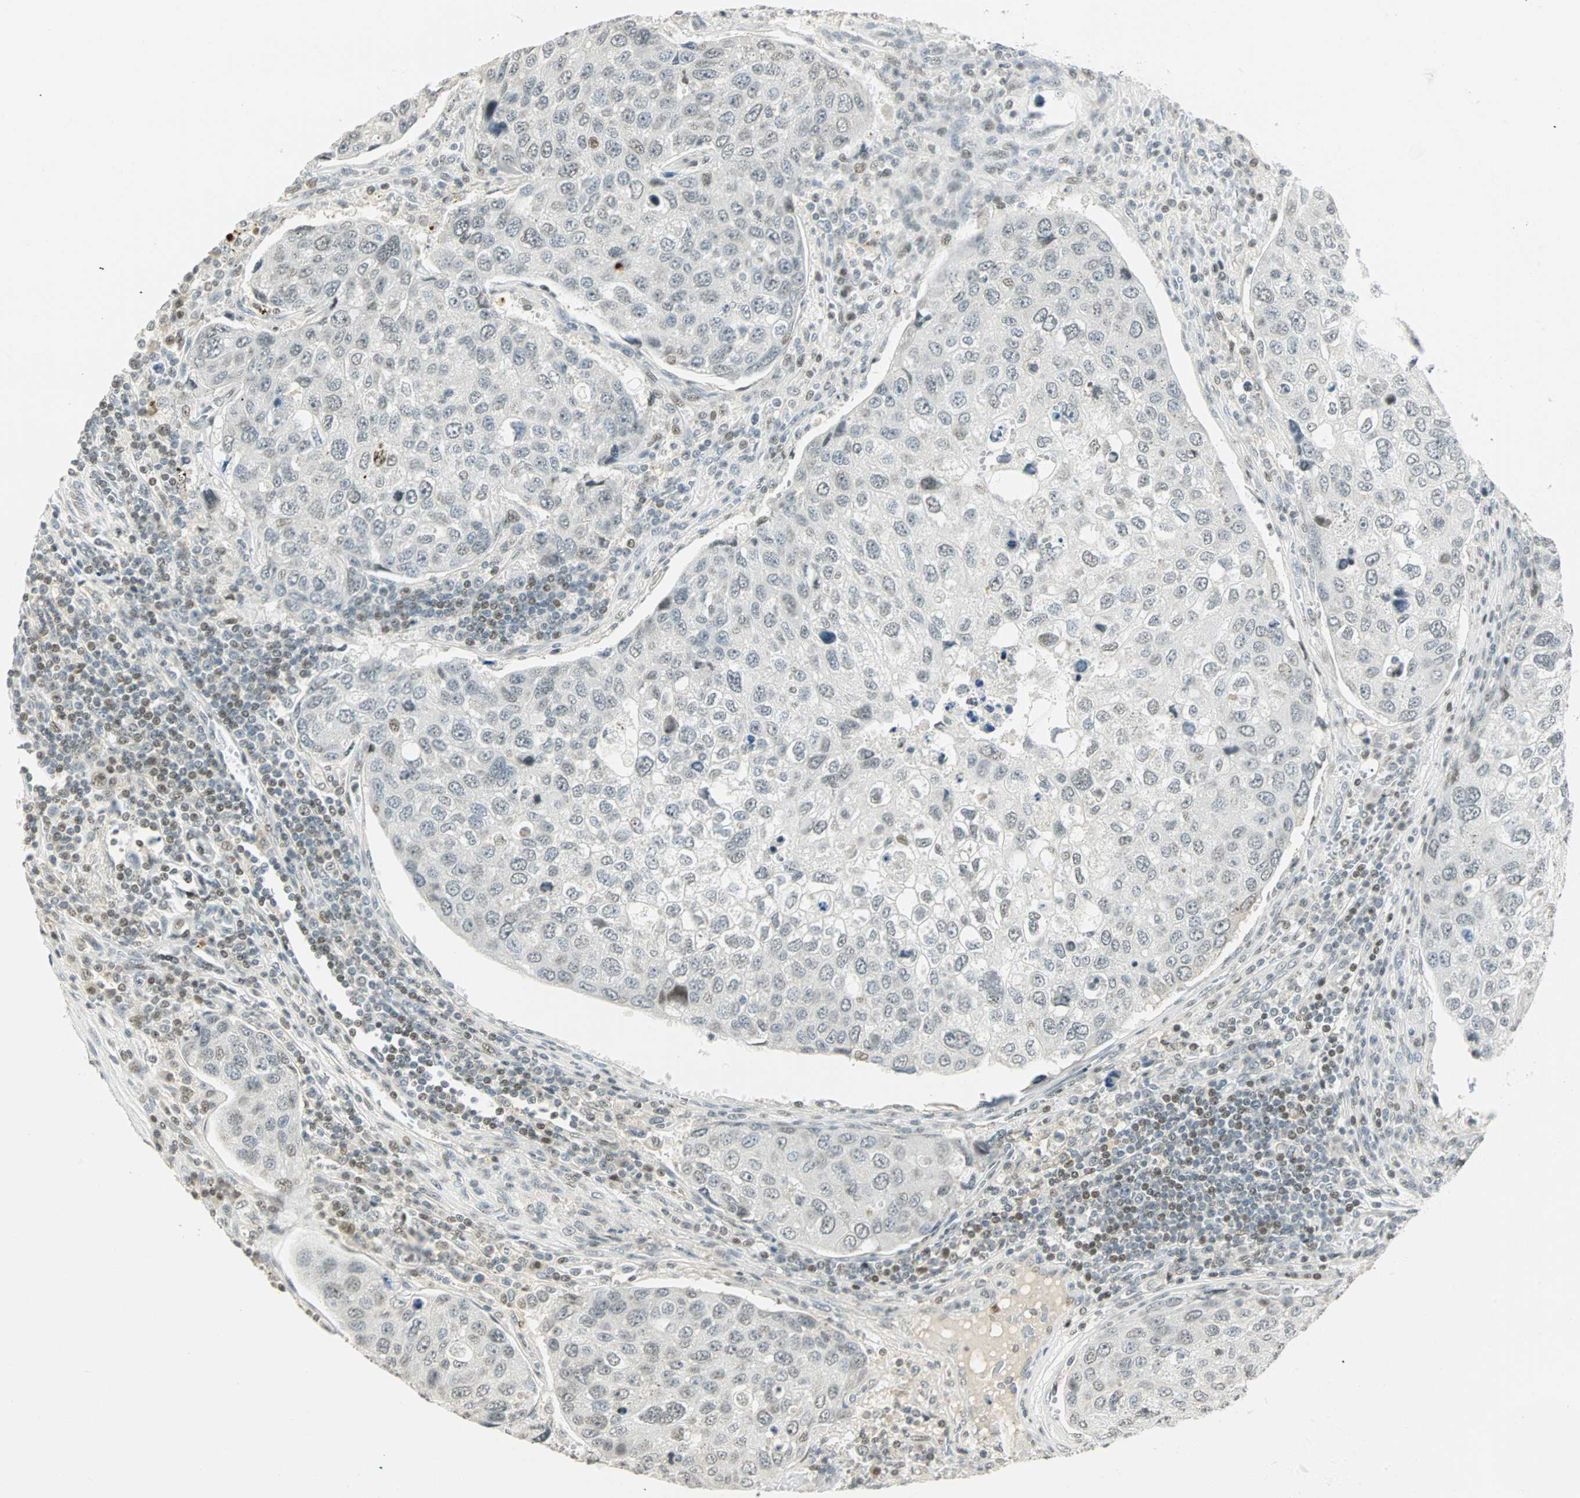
{"staining": {"intensity": "weak", "quantity": "<25%", "location": "nuclear"}, "tissue": "urothelial cancer", "cell_type": "Tumor cells", "image_type": "cancer", "snomed": [{"axis": "morphology", "description": "Urothelial carcinoma, High grade"}, {"axis": "topography", "description": "Lymph node"}, {"axis": "topography", "description": "Urinary bladder"}], "caption": "This is an IHC micrograph of urothelial carcinoma (high-grade). There is no positivity in tumor cells.", "gene": "SMAD3", "patient": {"sex": "male", "age": 51}}